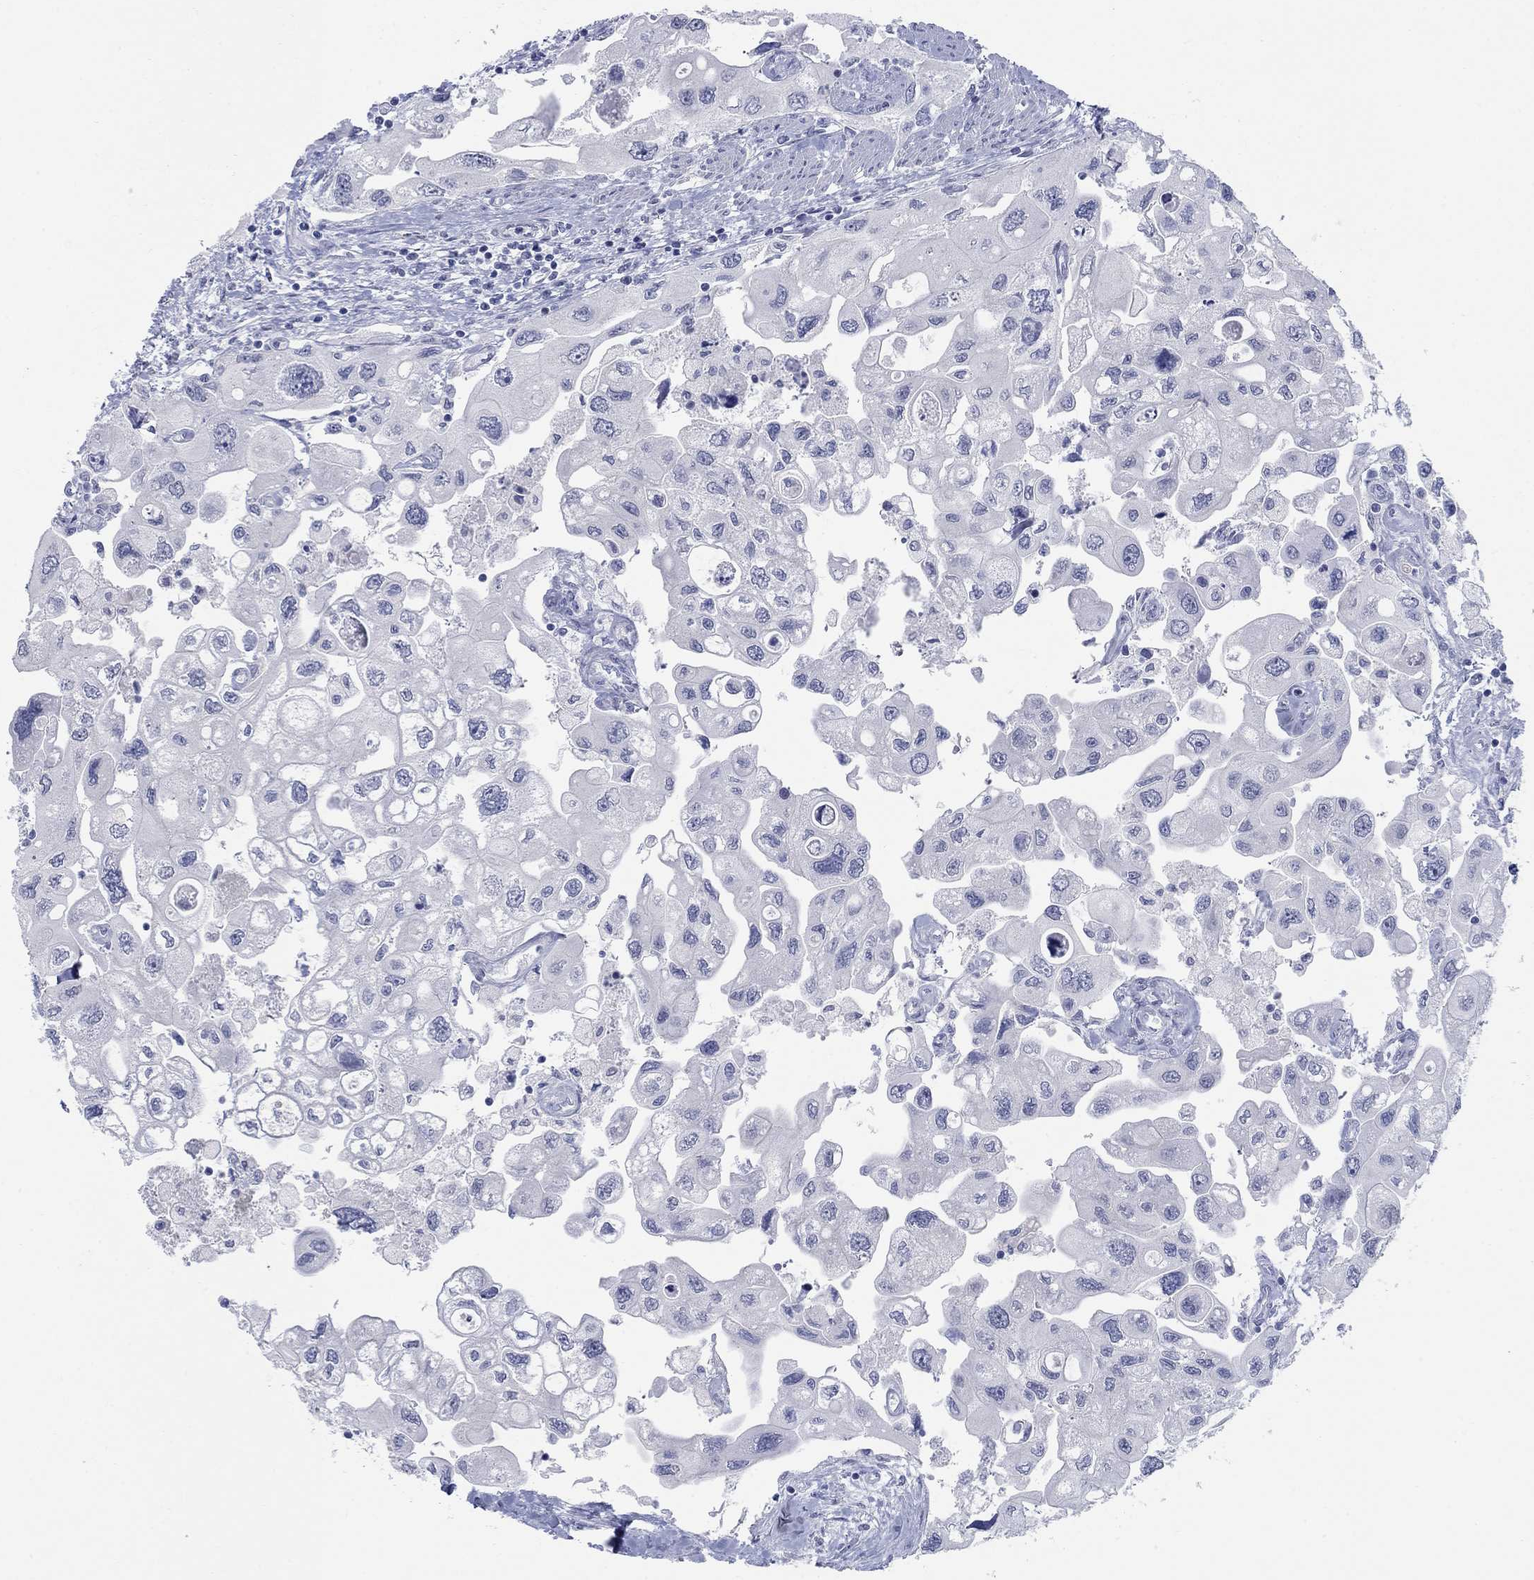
{"staining": {"intensity": "negative", "quantity": "none", "location": "none"}, "tissue": "urothelial cancer", "cell_type": "Tumor cells", "image_type": "cancer", "snomed": [{"axis": "morphology", "description": "Urothelial carcinoma, High grade"}, {"axis": "topography", "description": "Urinary bladder"}], "caption": "Immunohistochemical staining of urothelial cancer reveals no significant staining in tumor cells. The staining was performed using DAB to visualize the protein expression in brown, while the nuclei were stained in blue with hematoxylin (Magnification: 20x).", "gene": "ATP6V1G2", "patient": {"sex": "male", "age": 59}}